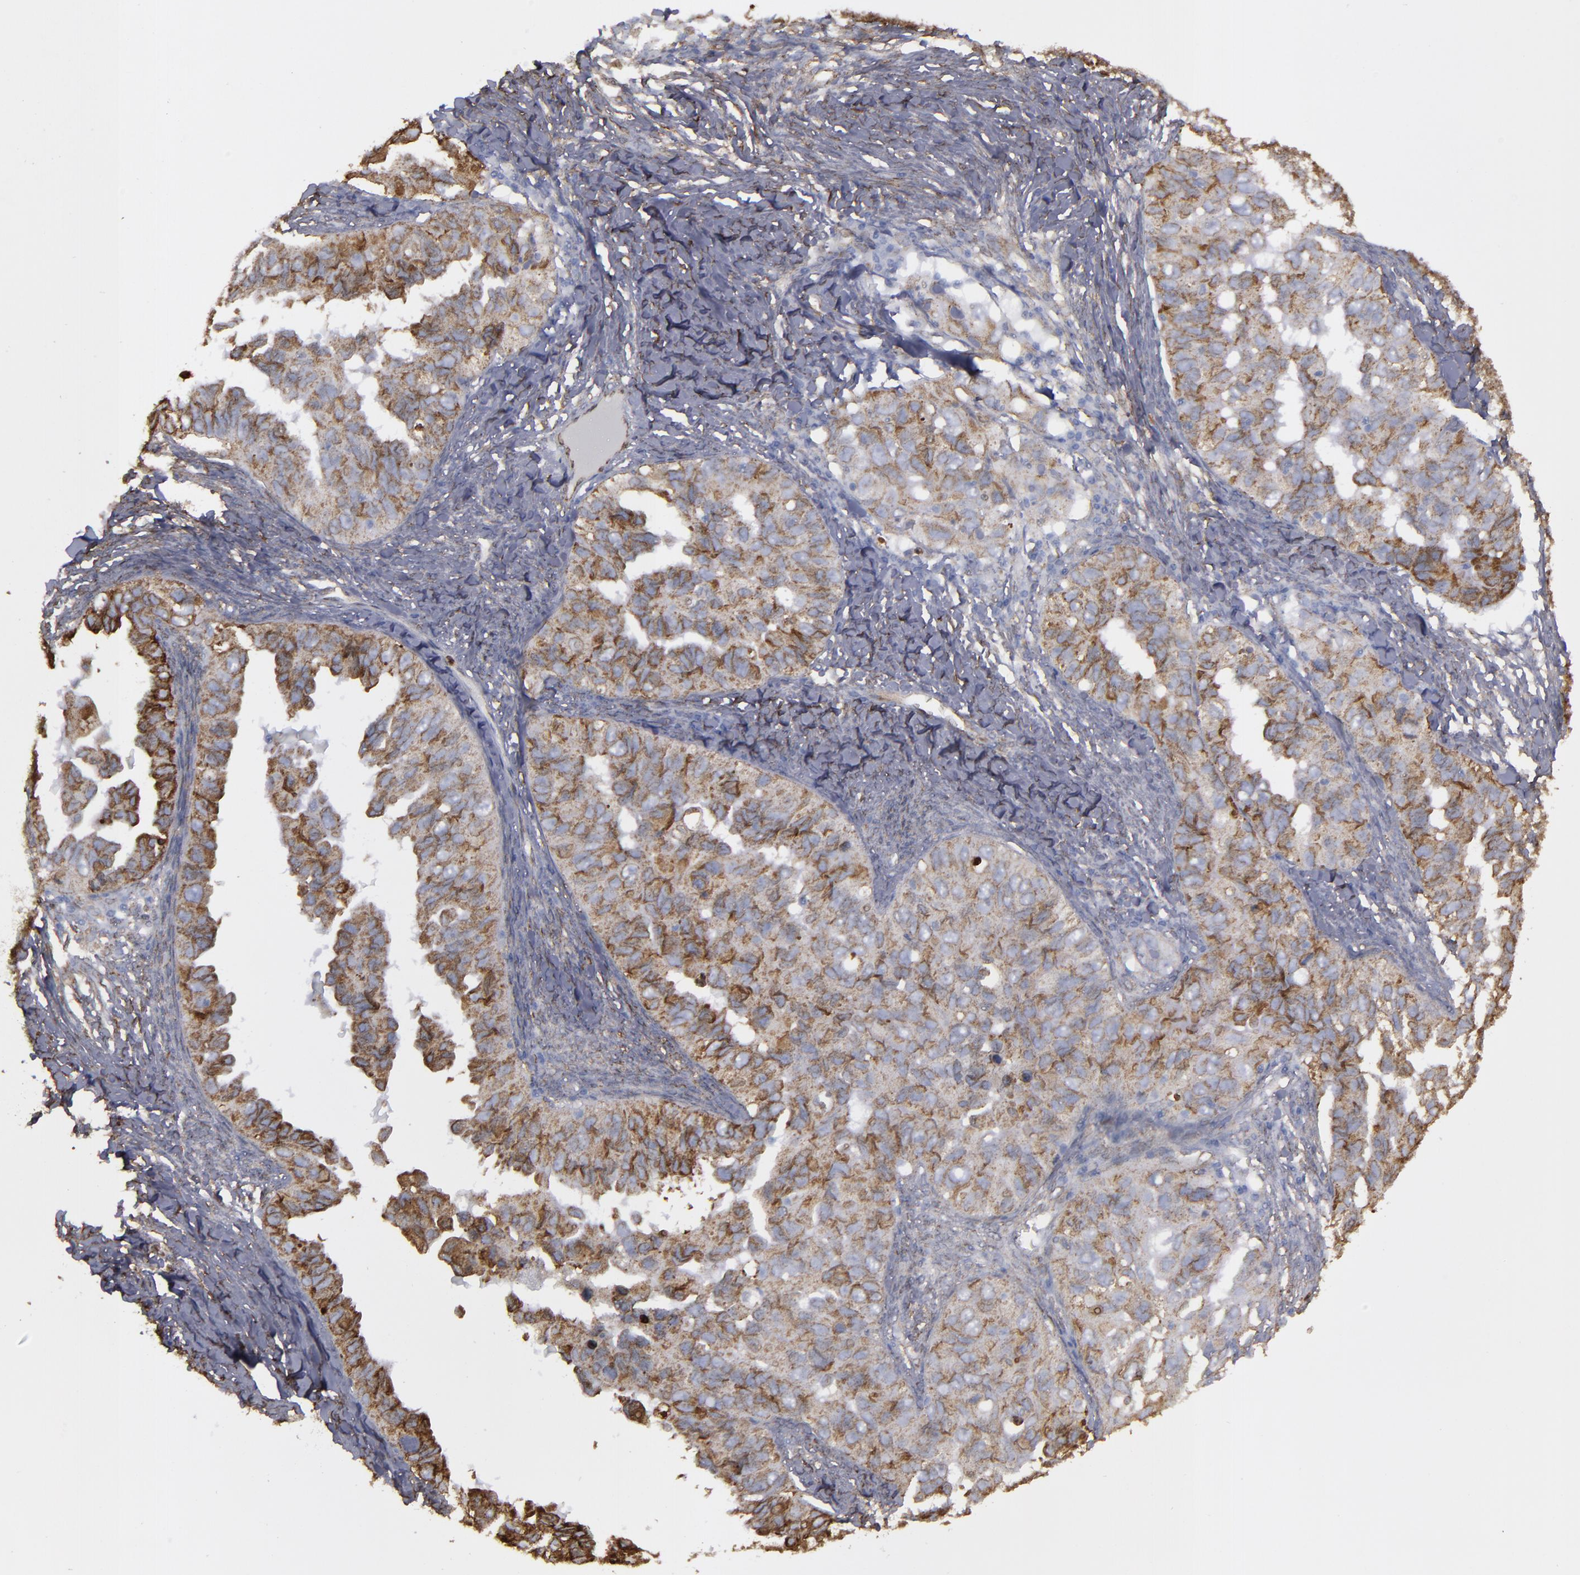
{"staining": {"intensity": "moderate", "quantity": ">75%", "location": "cytoplasmic/membranous"}, "tissue": "ovarian cancer", "cell_type": "Tumor cells", "image_type": "cancer", "snomed": [{"axis": "morphology", "description": "Cystadenocarcinoma, serous, NOS"}, {"axis": "topography", "description": "Ovary"}], "caption": "Tumor cells show medium levels of moderate cytoplasmic/membranous positivity in about >75% of cells in ovarian serous cystadenocarcinoma.", "gene": "ERLIN2", "patient": {"sex": "female", "age": 82}}